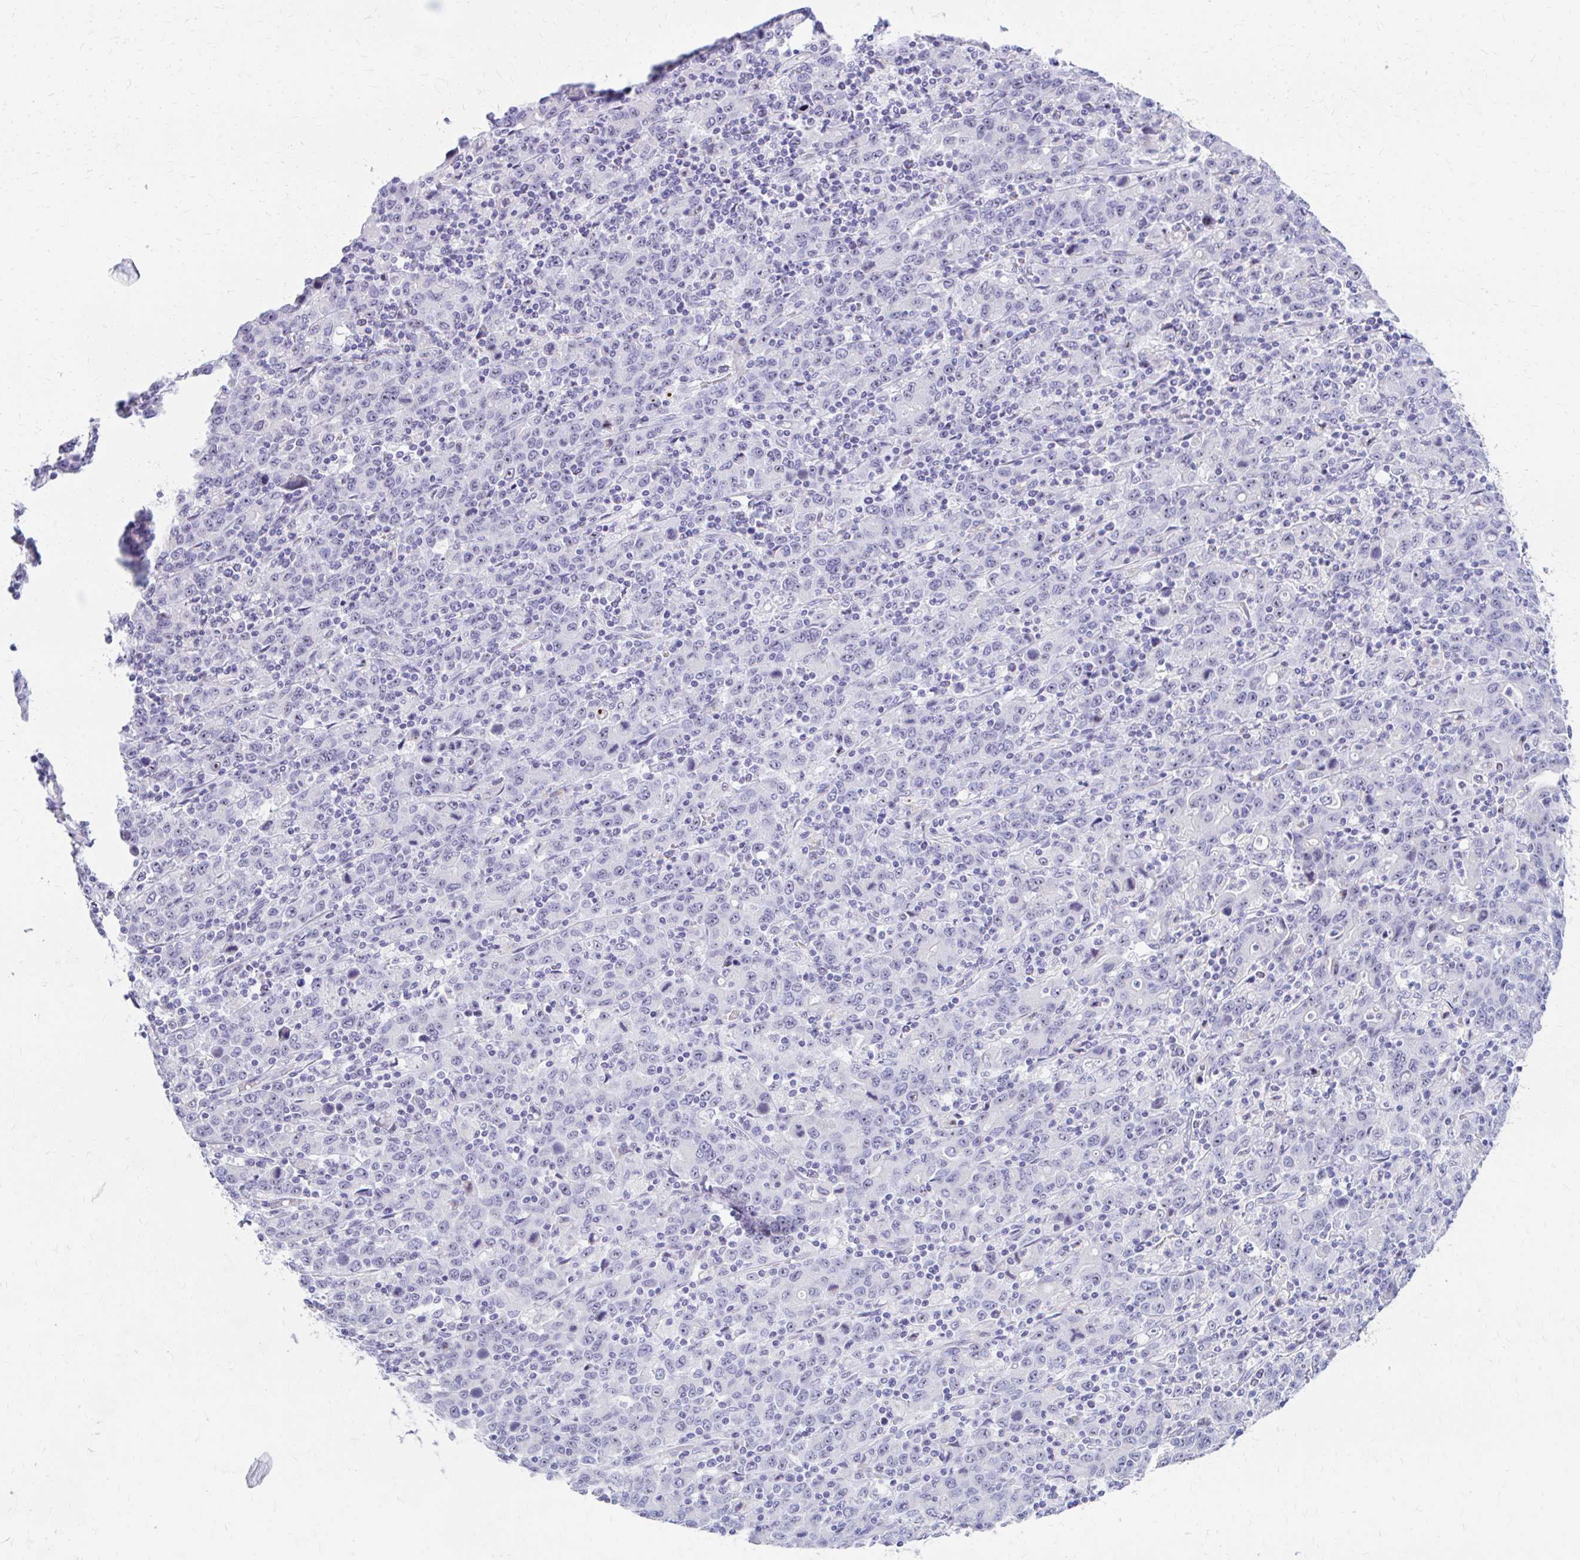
{"staining": {"intensity": "weak", "quantity": "<25%", "location": "nuclear"}, "tissue": "stomach cancer", "cell_type": "Tumor cells", "image_type": "cancer", "snomed": [{"axis": "morphology", "description": "Adenocarcinoma, NOS"}, {"axis": "topography", "description": "Stomach, upper"}], "caption": "Tumor cells show no significant protein staining in adenocarcinoma (stomach). The staining was performed using DAB to visualize the protein expression in brown, while the nuclei were stained in blue with hematoxylin (Magnification: 20x).", "gene": "FTSJ3", "patient": {"sex": "male", "age": 69}}